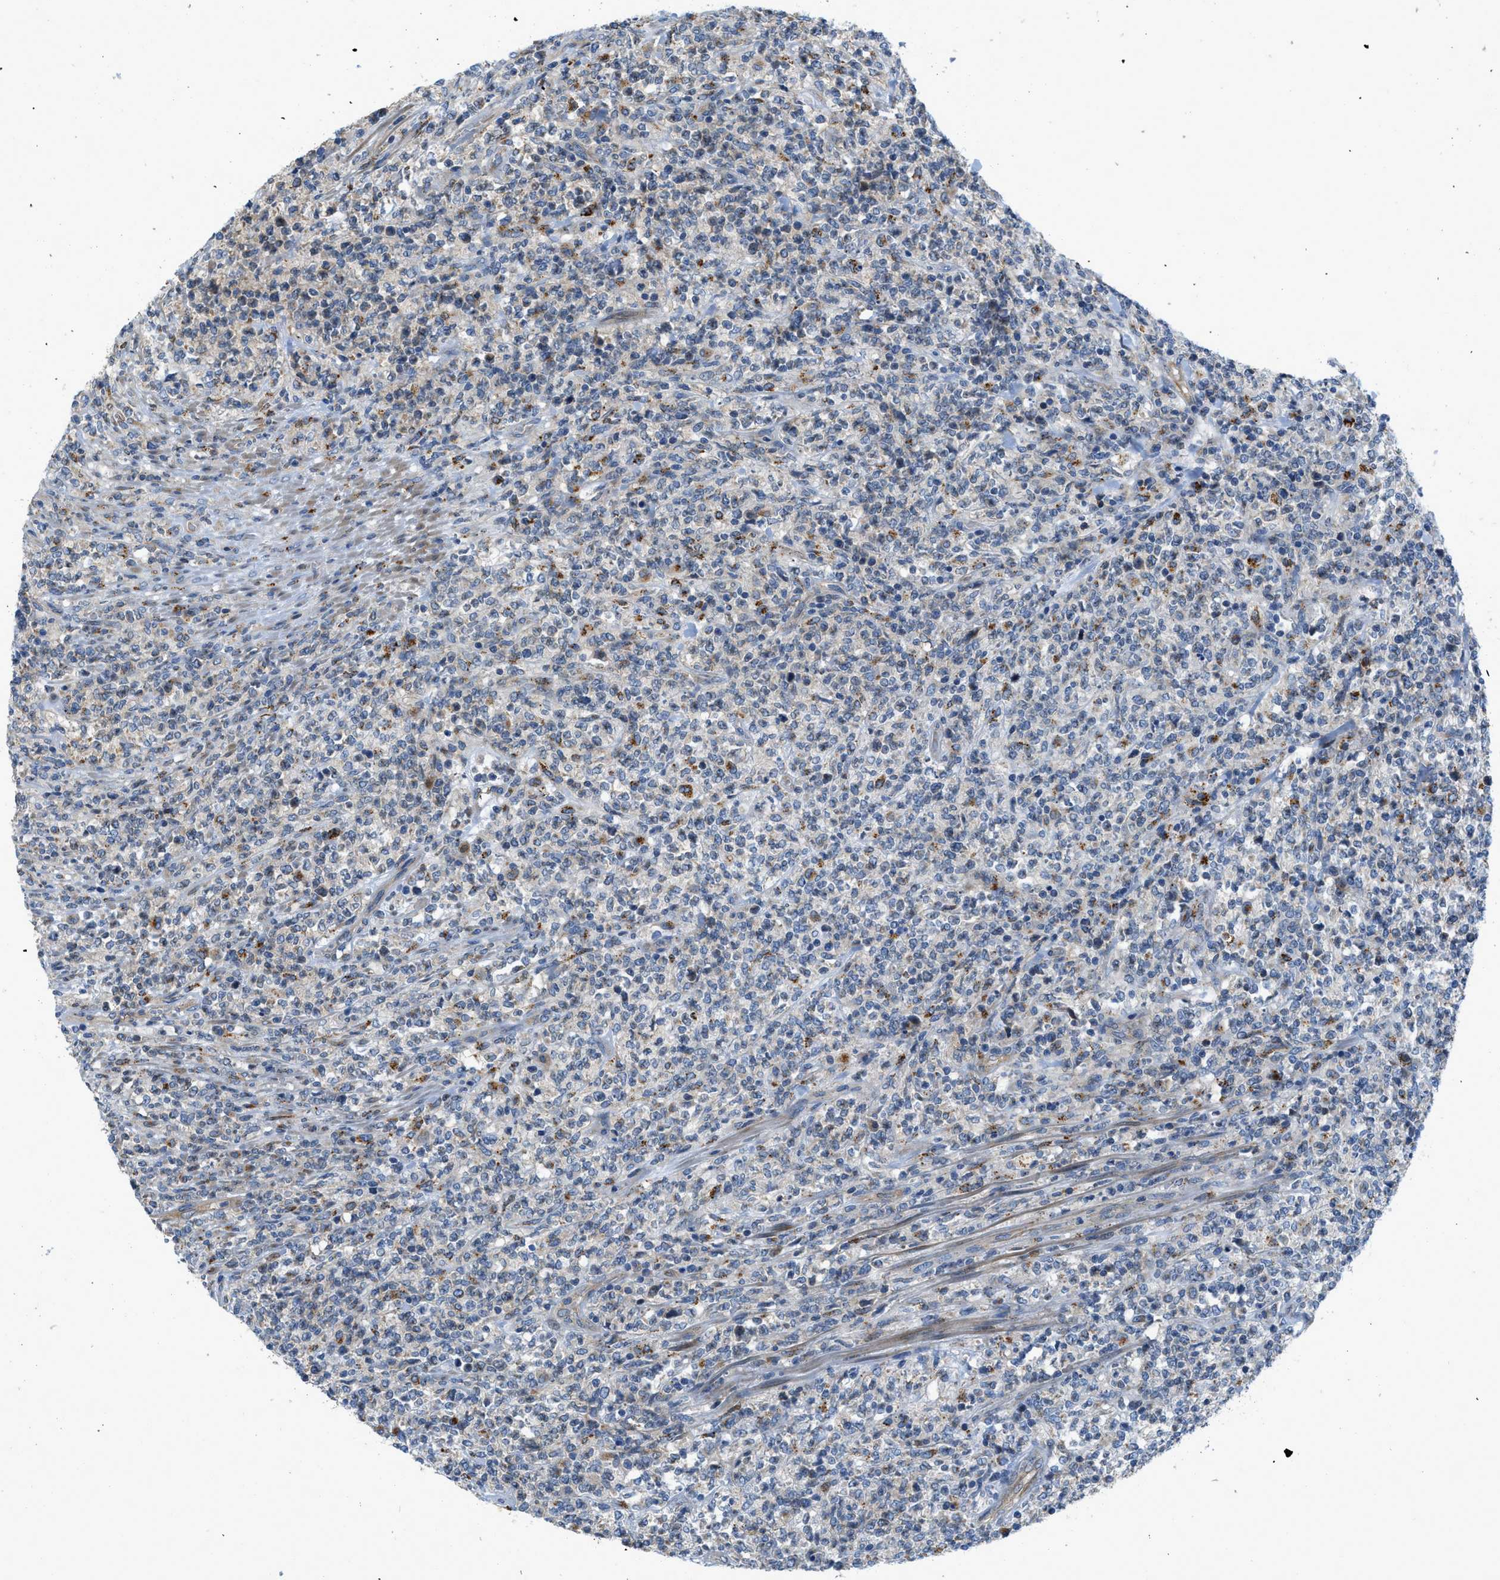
{"staining": {"intensity": "weak", "quantity": "<25%", "location": "cytoplasmic/membranous"}, "tissue": "lymphoma", "cell_type": "Tumor cells", "image_type": "cancer", "snomed": [{"axis": "morphology", "description": "Malignant lymphoma, non-Hodgkin's type, High grade"}, {"axis": "topography", "description": "Soft tissue"}], "caption": "There is no significant staining in tumor cells of lymphoma.", "gene": "TMEM248", "patient": {"sex": "male", "age": 18}}